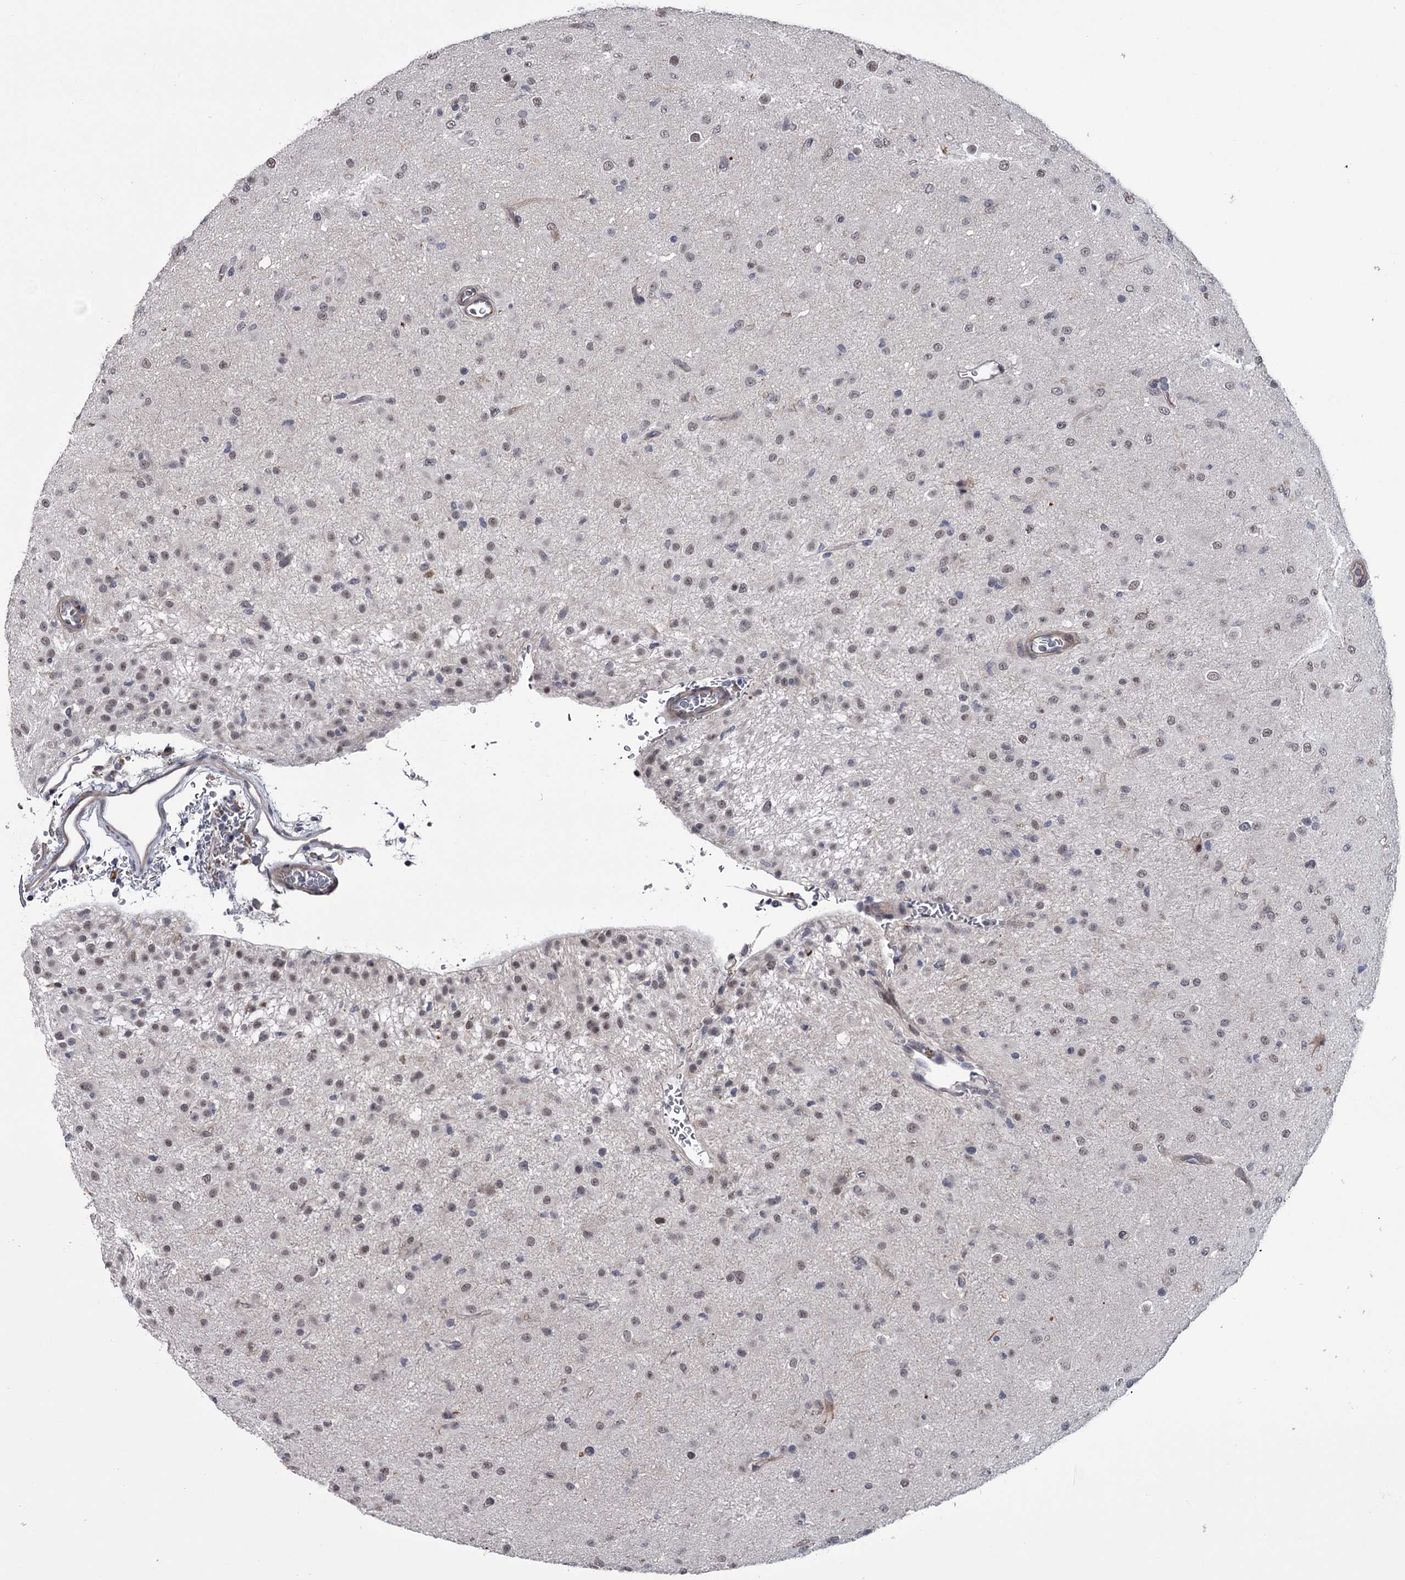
{"staining": {"intensity": "weak", "quantity": ">75%", "location": "nuclear"}, "tissue": "glioma", "cell_type": "Tumor cells", "image_type": "cancer", "snomed": [{"axis": "morphology", "description": "Glioma, malignant, Low grade"}, {"axis": "topography", "description": "Brain"}], "caption": "Immunohistochemical staining of malignant low-grade glioma demonstrates weak nuclear protein positivity in approximately >75% of tumor cells. The protein of interest is shown in brown color, while the nuclei are stained blue.", "gene": "PRPF40B", "patient": {"sex": "male", "age": 65}}